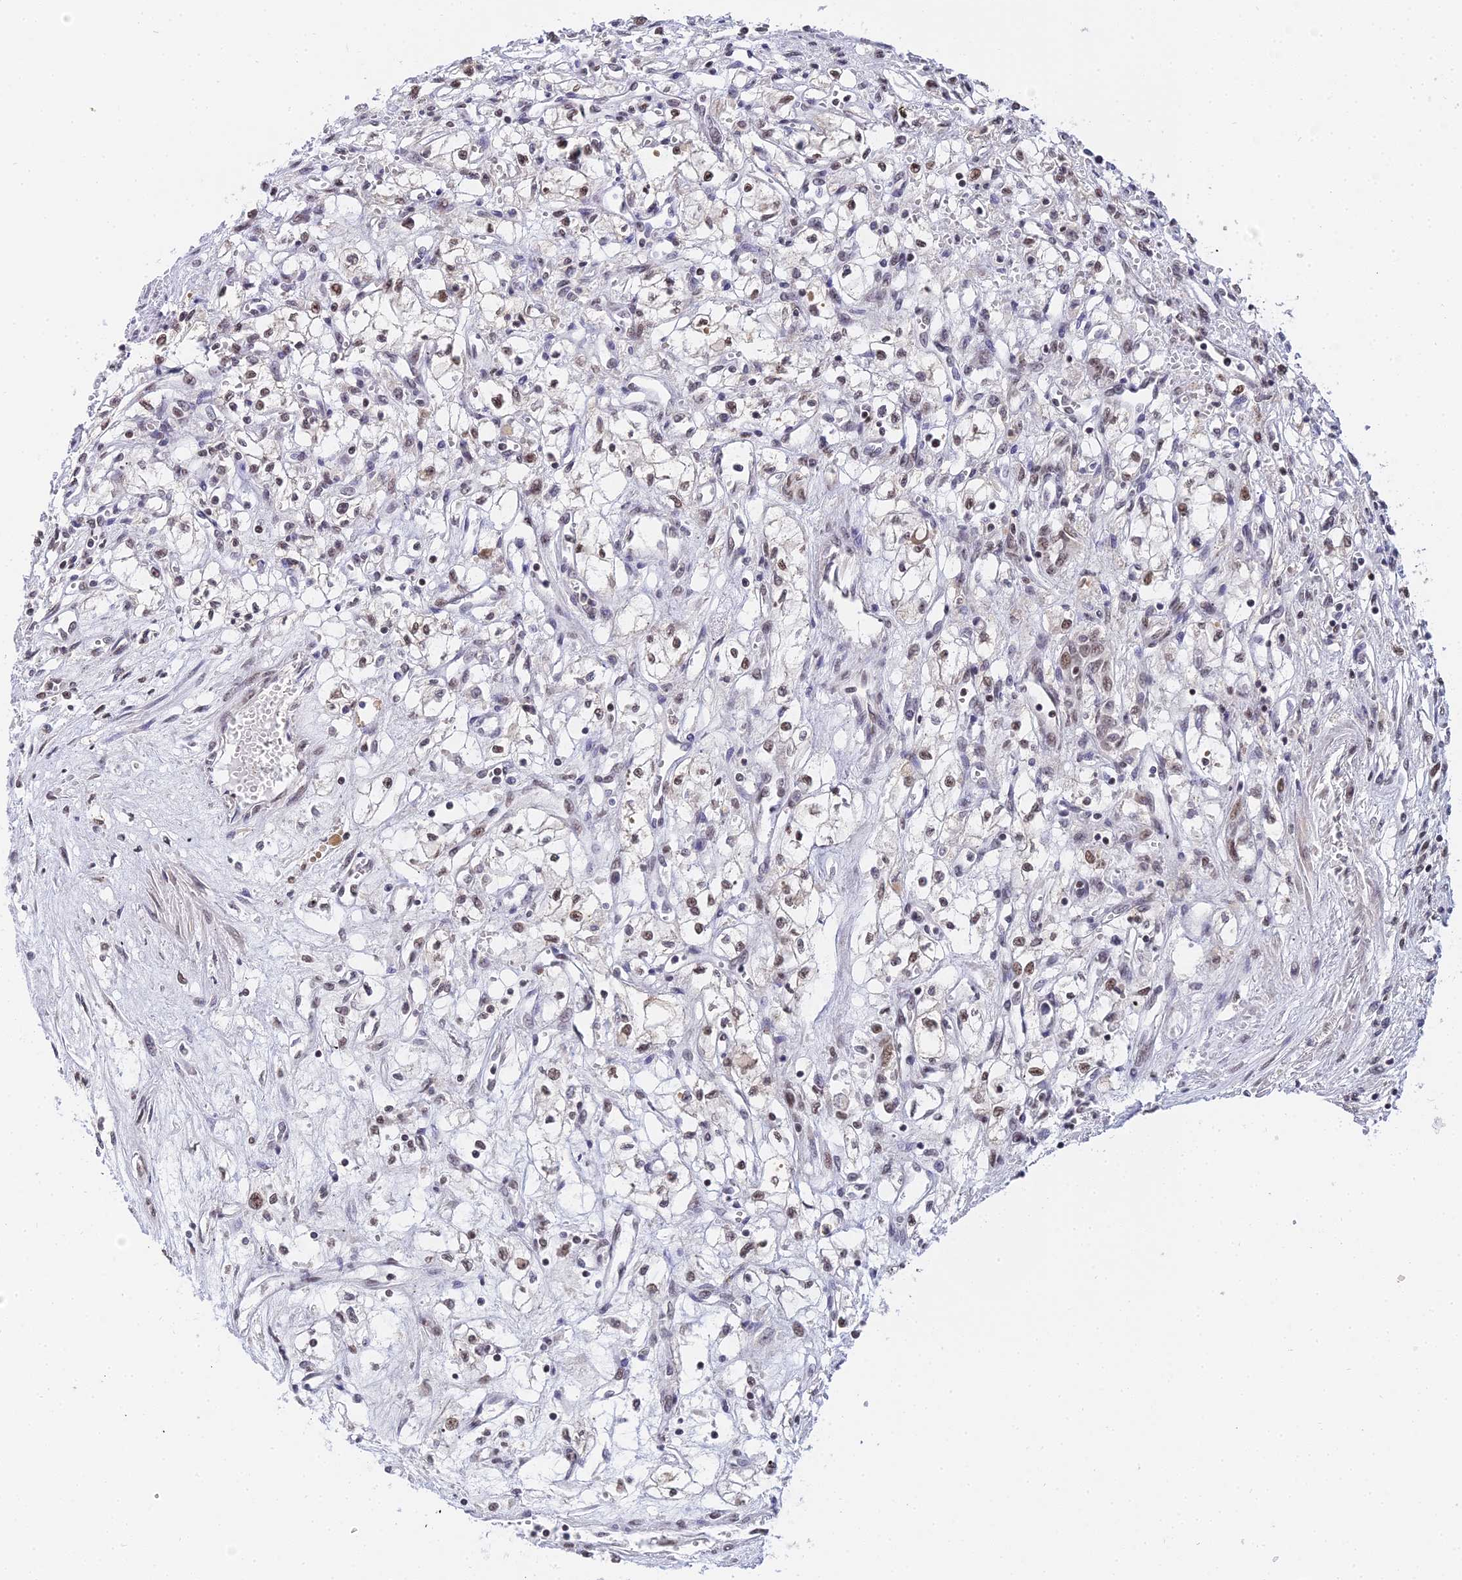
{"staining": {"intensity": "moderate", "quantity": "<25%", "location": "nuclear"}, "tissue": "renal cancer", "cell_type": "Tumor cells", "image_type": "cancer", "snomed": [{"axis": "morphology", "description": "Adenocarcinoma, NOS"}, {"axis": "topography", "description": "Kidney"}], "caption": "An image showing moderate nuclear positivity in about <25% of tumor cells in renal adenocarcinoma, as visualized by brown immunohistochemical staining.", "gene": "EXOSC3", "patient": {"sex": "male", "age": 59}}